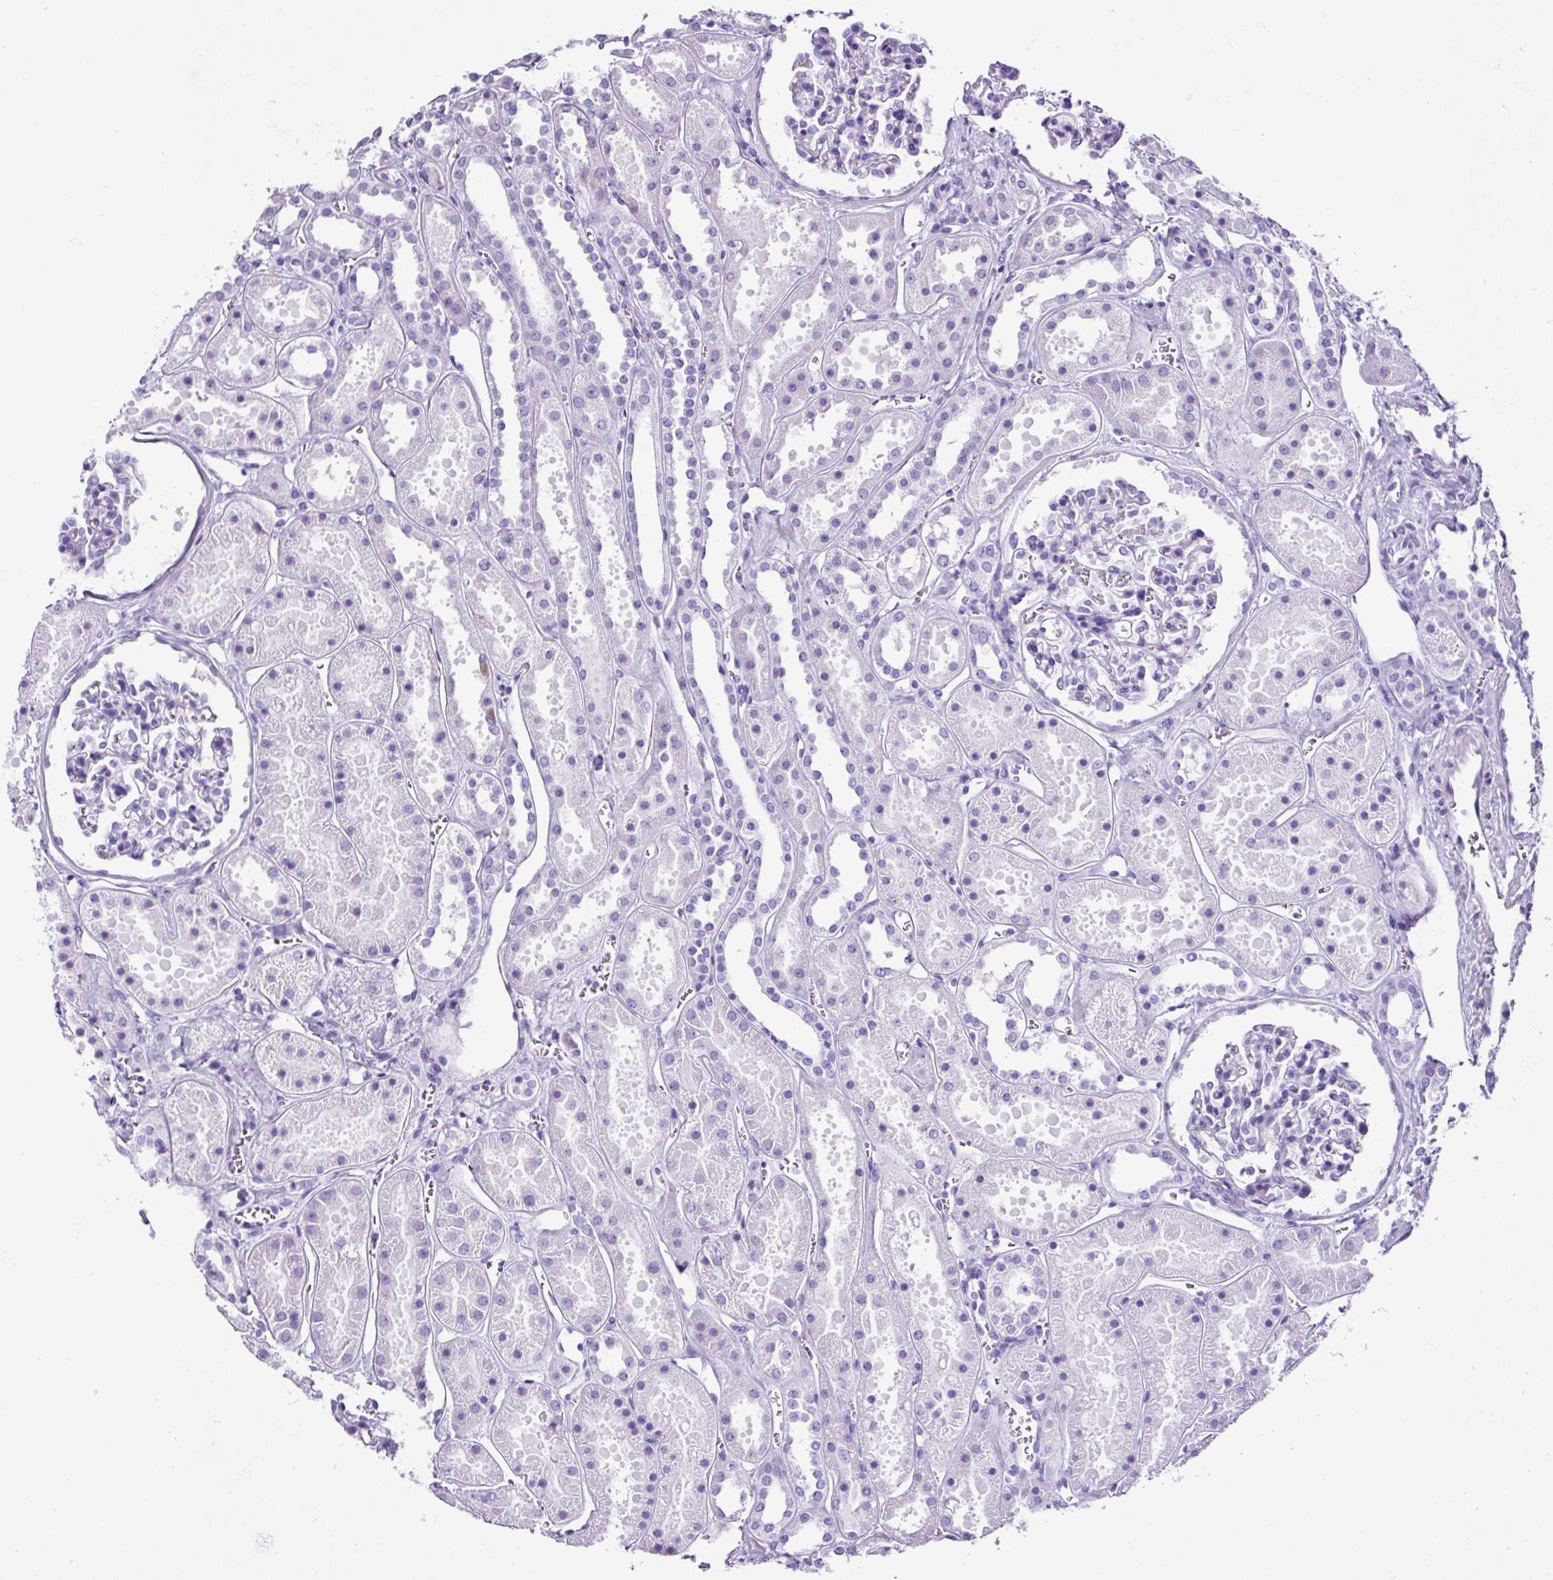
{"staining": {"intensity": "negative", "quantity": "none", "location": "none"}, "tissue": "kidney", "cell_type": "Cells in glomeruli", "image_type": "normal", "snomed": [{"axis": "morphology", "description": "Normal tissue, NOS"}, {"axis": "topography", "description": "Kidney"}], "caption": "Micrograph shows no protein positivity in cells in glomeruli of normal kidney.", "gene": "CEL", "patient": {"sex": "female", "age": 41}}